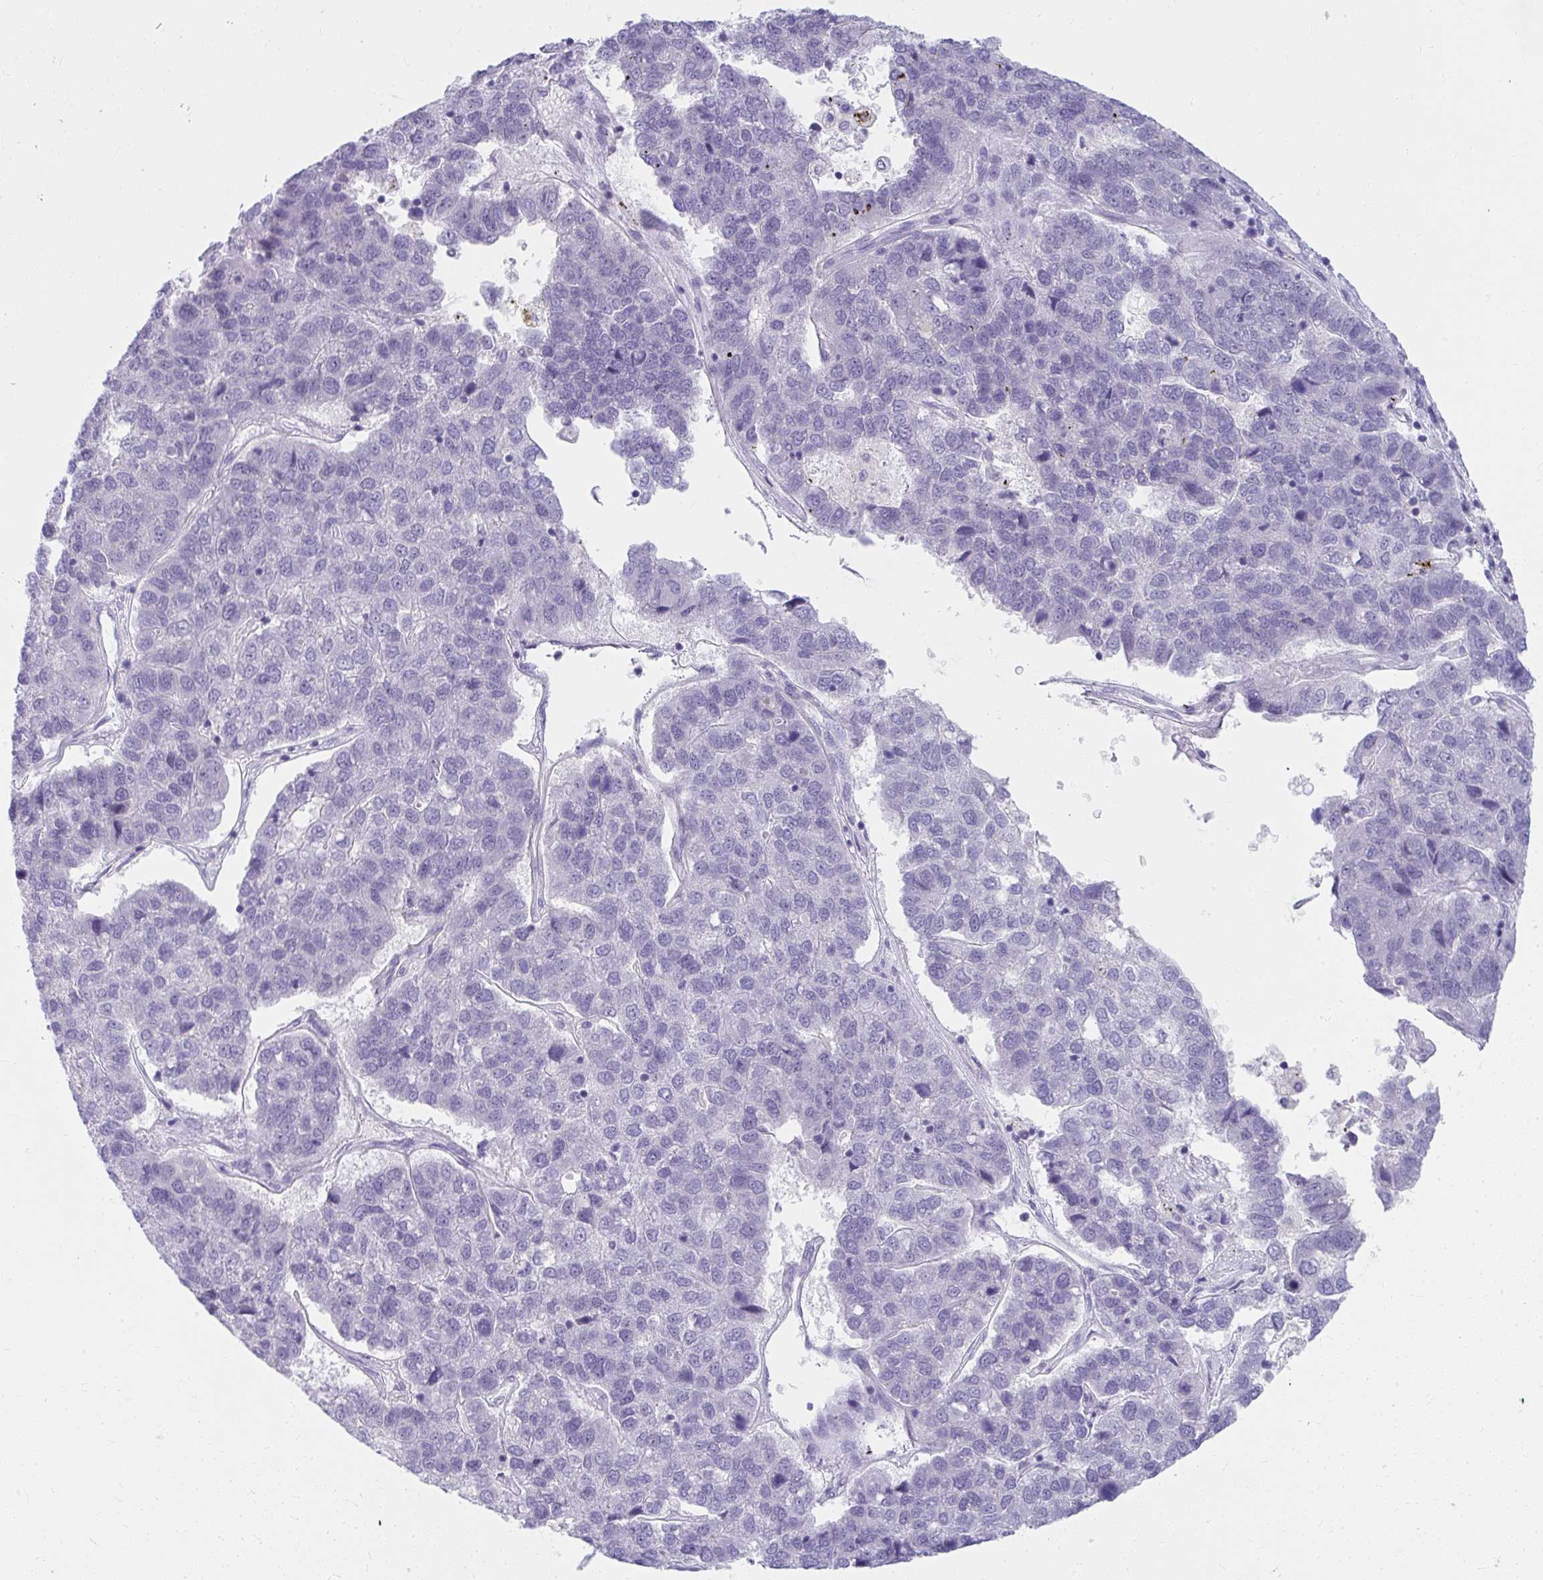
{"staining": {"intensity": "negative", "quantity": "none", "location": "none"}, "tissue": "pancreatic cancer", "cell_type": "Tumor cells", "image_type": "cancer", "snomed": [{"axis": "morphology", "description": "Adenocarcinoma, NOS"}, {"axis": "topography", "description": "Pancreas"}], "caption": "IHC of human adenocarcinoma (pancreatic) displays no positivity in tumor cells.", "gene": "UGT3A2", "patient": {"sex": "female", "age": 61}}